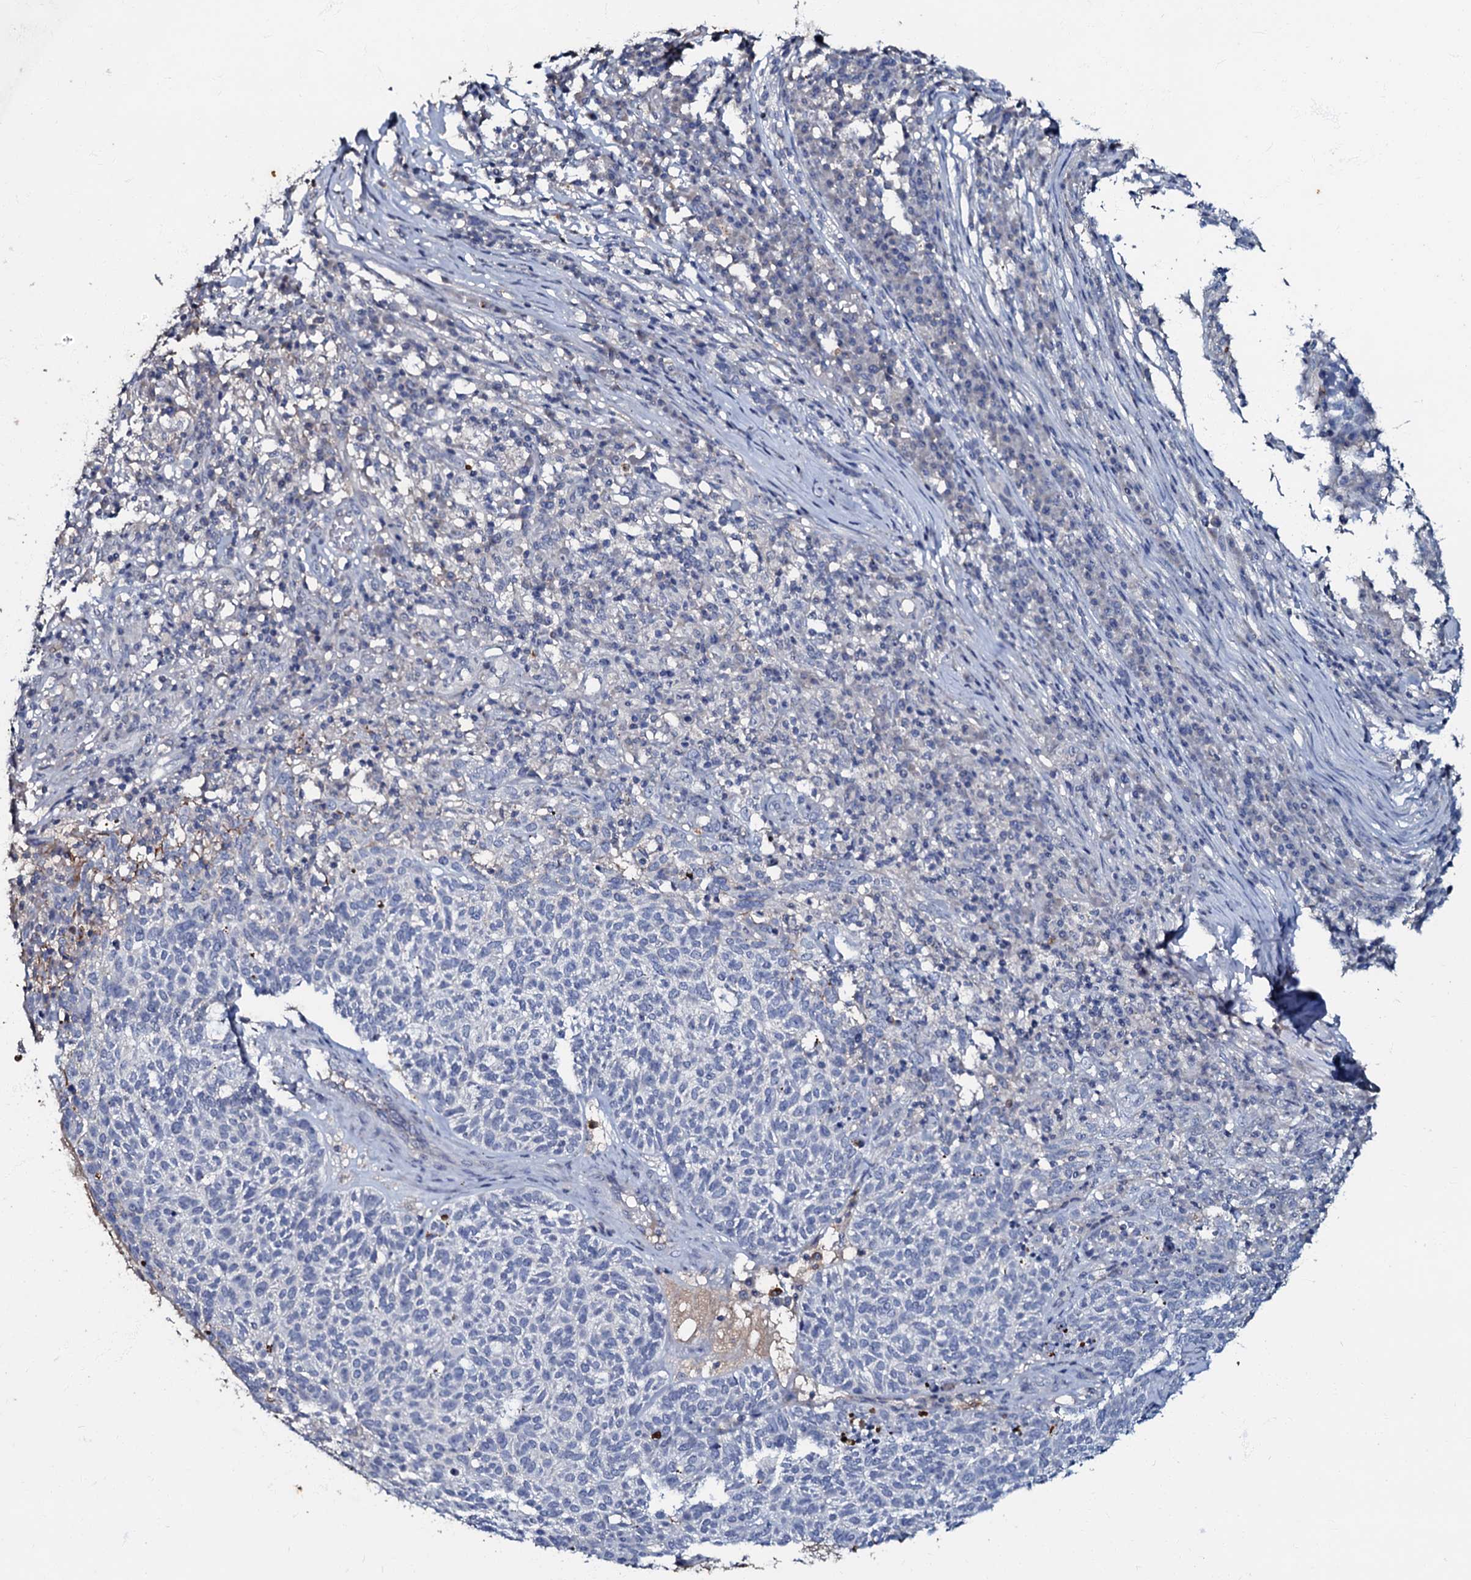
{"staining": {"intensity": "negative", "quantity": "none", "location": "none"}, "tissue": "skin cancer", "cell_type": "Tumor cells", "image_type": "cancer", "snomed": [{"axis": "morphology", "description": "Squamous cell carcinoma, NOS"}, {"axis": "topography", "description": "Skin"}], "caption": "This is an immunohistochemistry (IHC) photomicrograph of skin squamous cell carcinoma. There is no expression in tumor cells.", "gene": "MANSC4", "patient": {"sex": "female", "age": 90}}